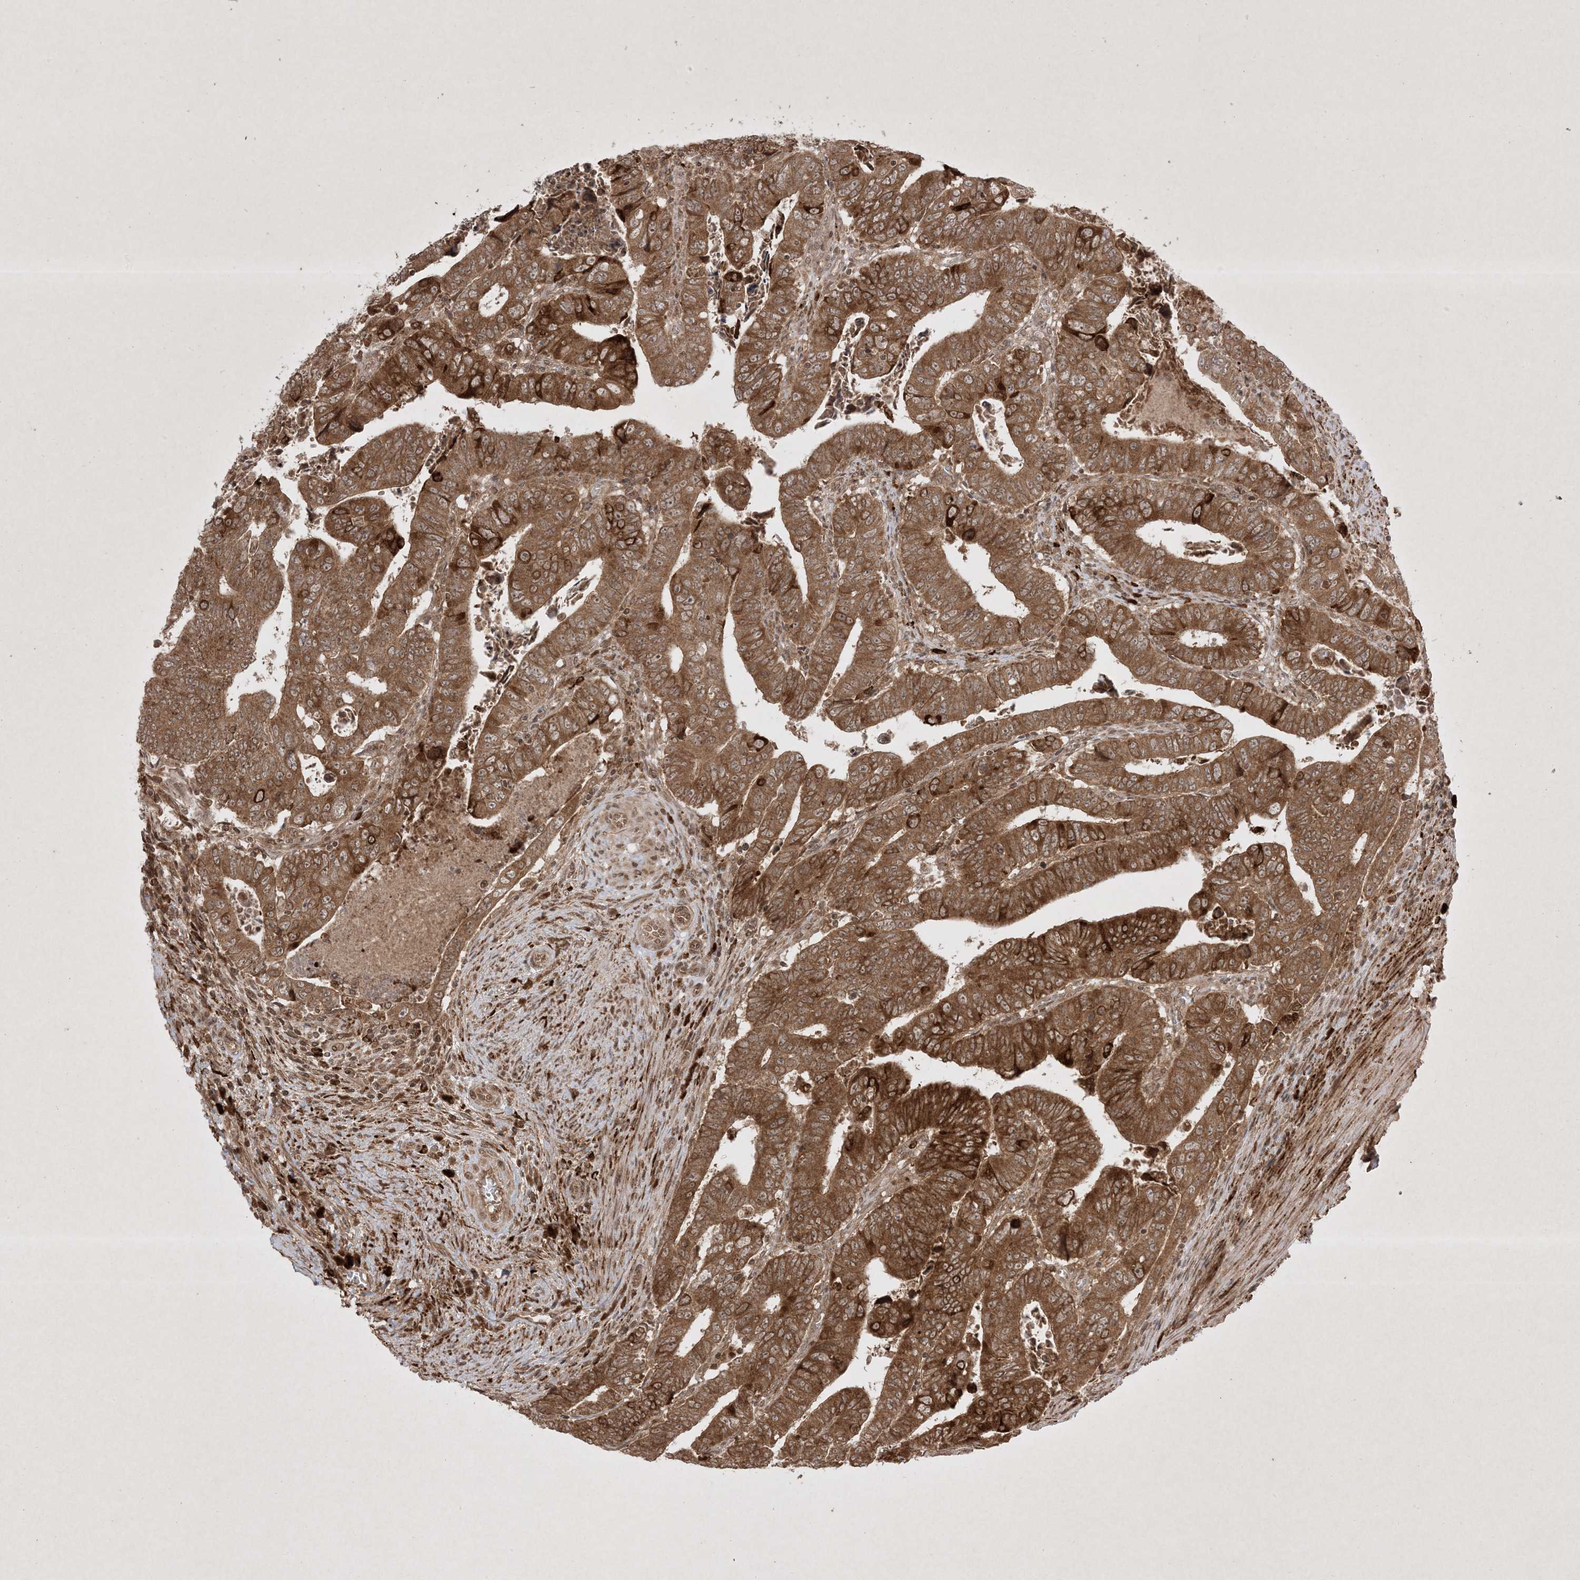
{"staining": {"intensity": "strong", "quantity": ">75%", "location": "cytoplasmic/membranous"}, "tissue": "colorectal cancer", "cell_type": "Tumor cells", "image_type": "cancer", "snomed": [{"axis": "morphology", "description": "Normal tissue, NOS"}, {"axis": "morphology", "description": "Adenocarcinoma, NOS"}, {"axis": "topography", "description": "Rectum"}], "caption": "Tumor cells demonstrate high levels of strong cytoplasmic/membranous expression in approximately >75% of cells in colorectal cancer (adenocarcinoma). Using DAB (3,3'-diaminobenzidine) (brown) and hematoxylin (blue) stains, captured at high magnification using brightfield microscopy.", "gene": "PTK6", "patient": {"sex": "female", "age": 65}}